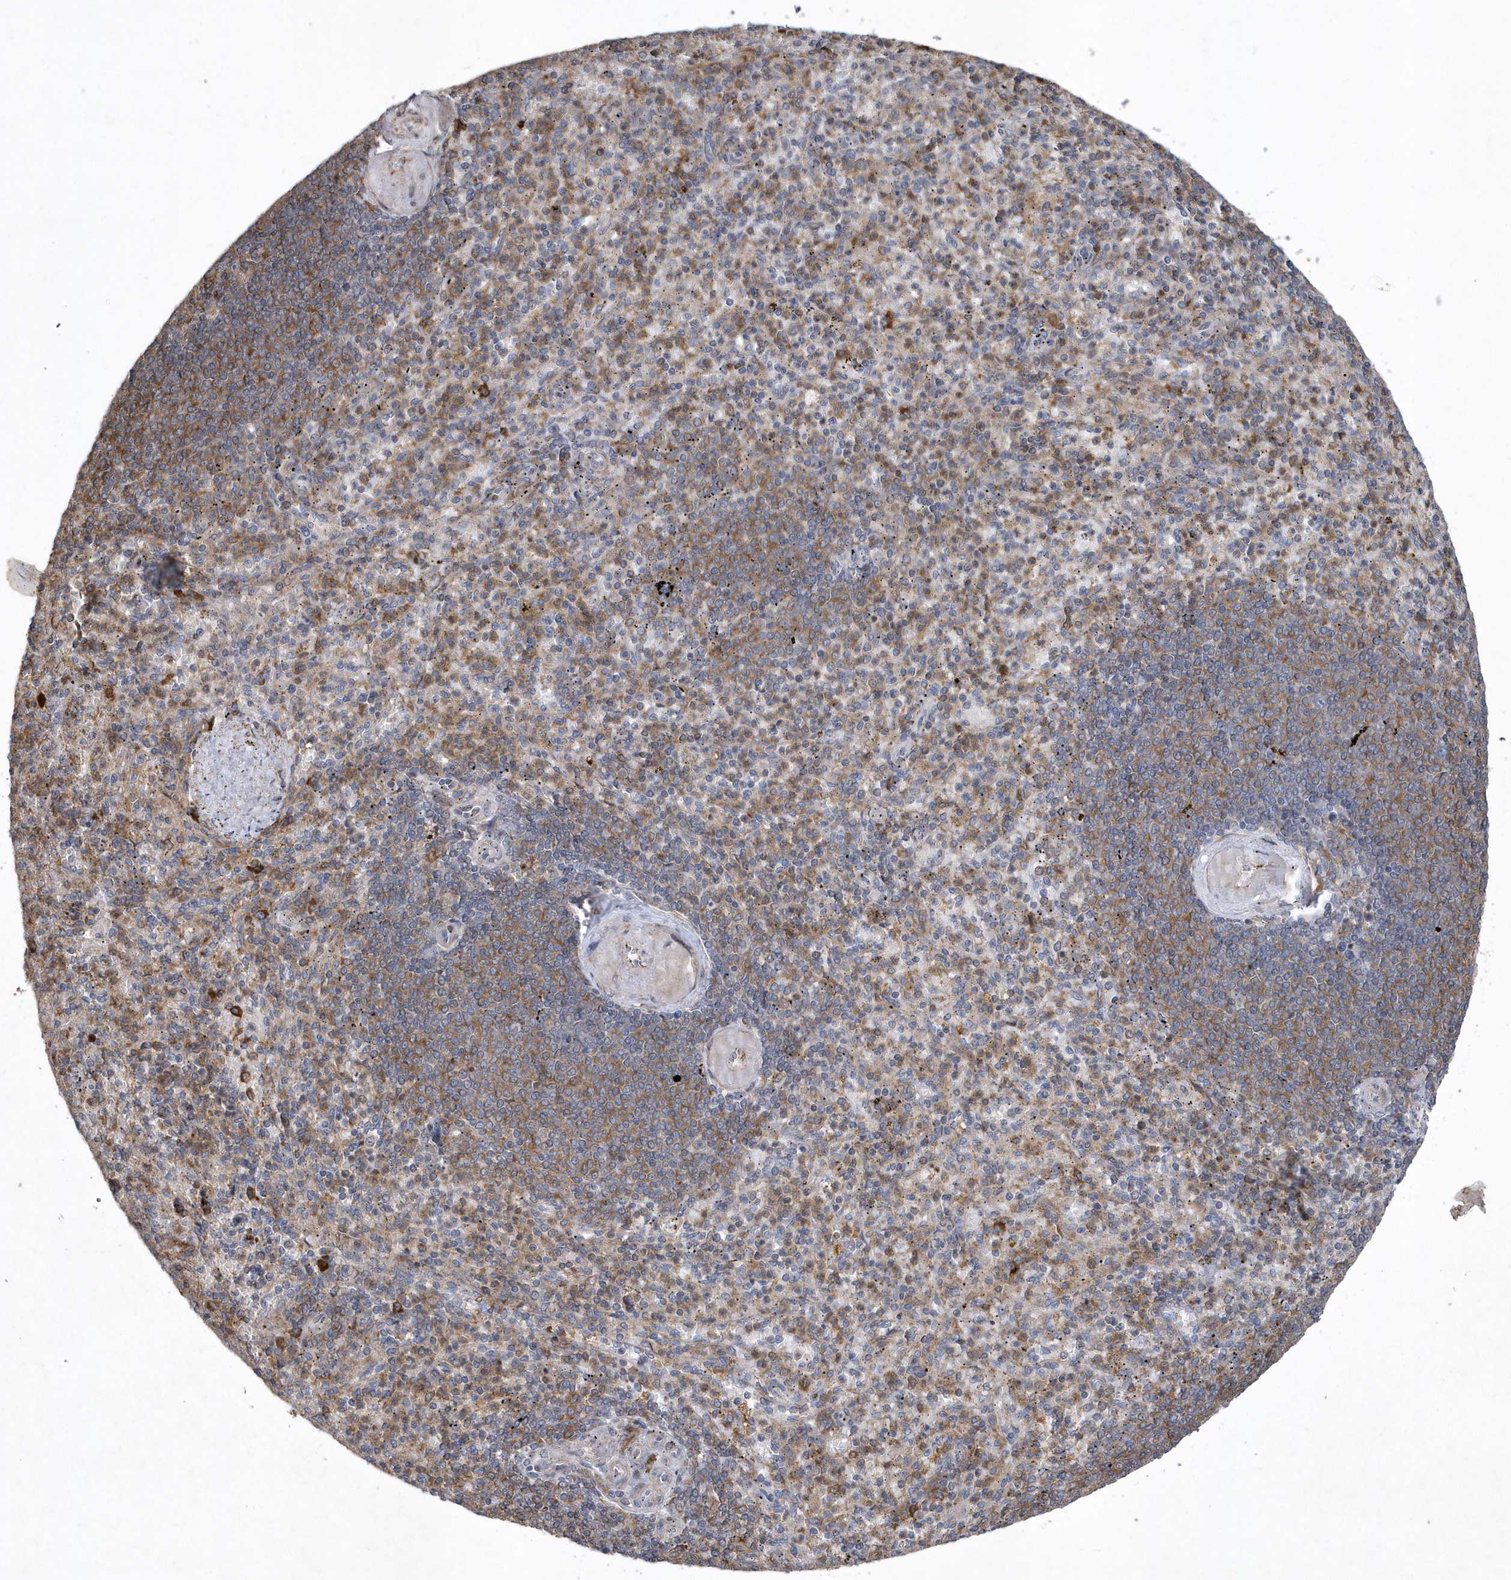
{"staining": {"intensity": "moderate", "quantity": "<25%", "location": "cytoplasmic/membranous"}, "tissue": "spleen", "cell_type": "Cells in red pulp", "image_type": "normal", "snomed": [{"axis": "morphology", "description": "Normal tissue, NOS"}, {"axis": "topography", "description": "Spleen"}], "caption": "Cells in red pulp exhibit low levels of moderate cytoplasmic/membranous expression in approximately <25% of cells in benign spleen.", "gene": "N4BP2", "patient": {"sex": "female", "age": 74}}